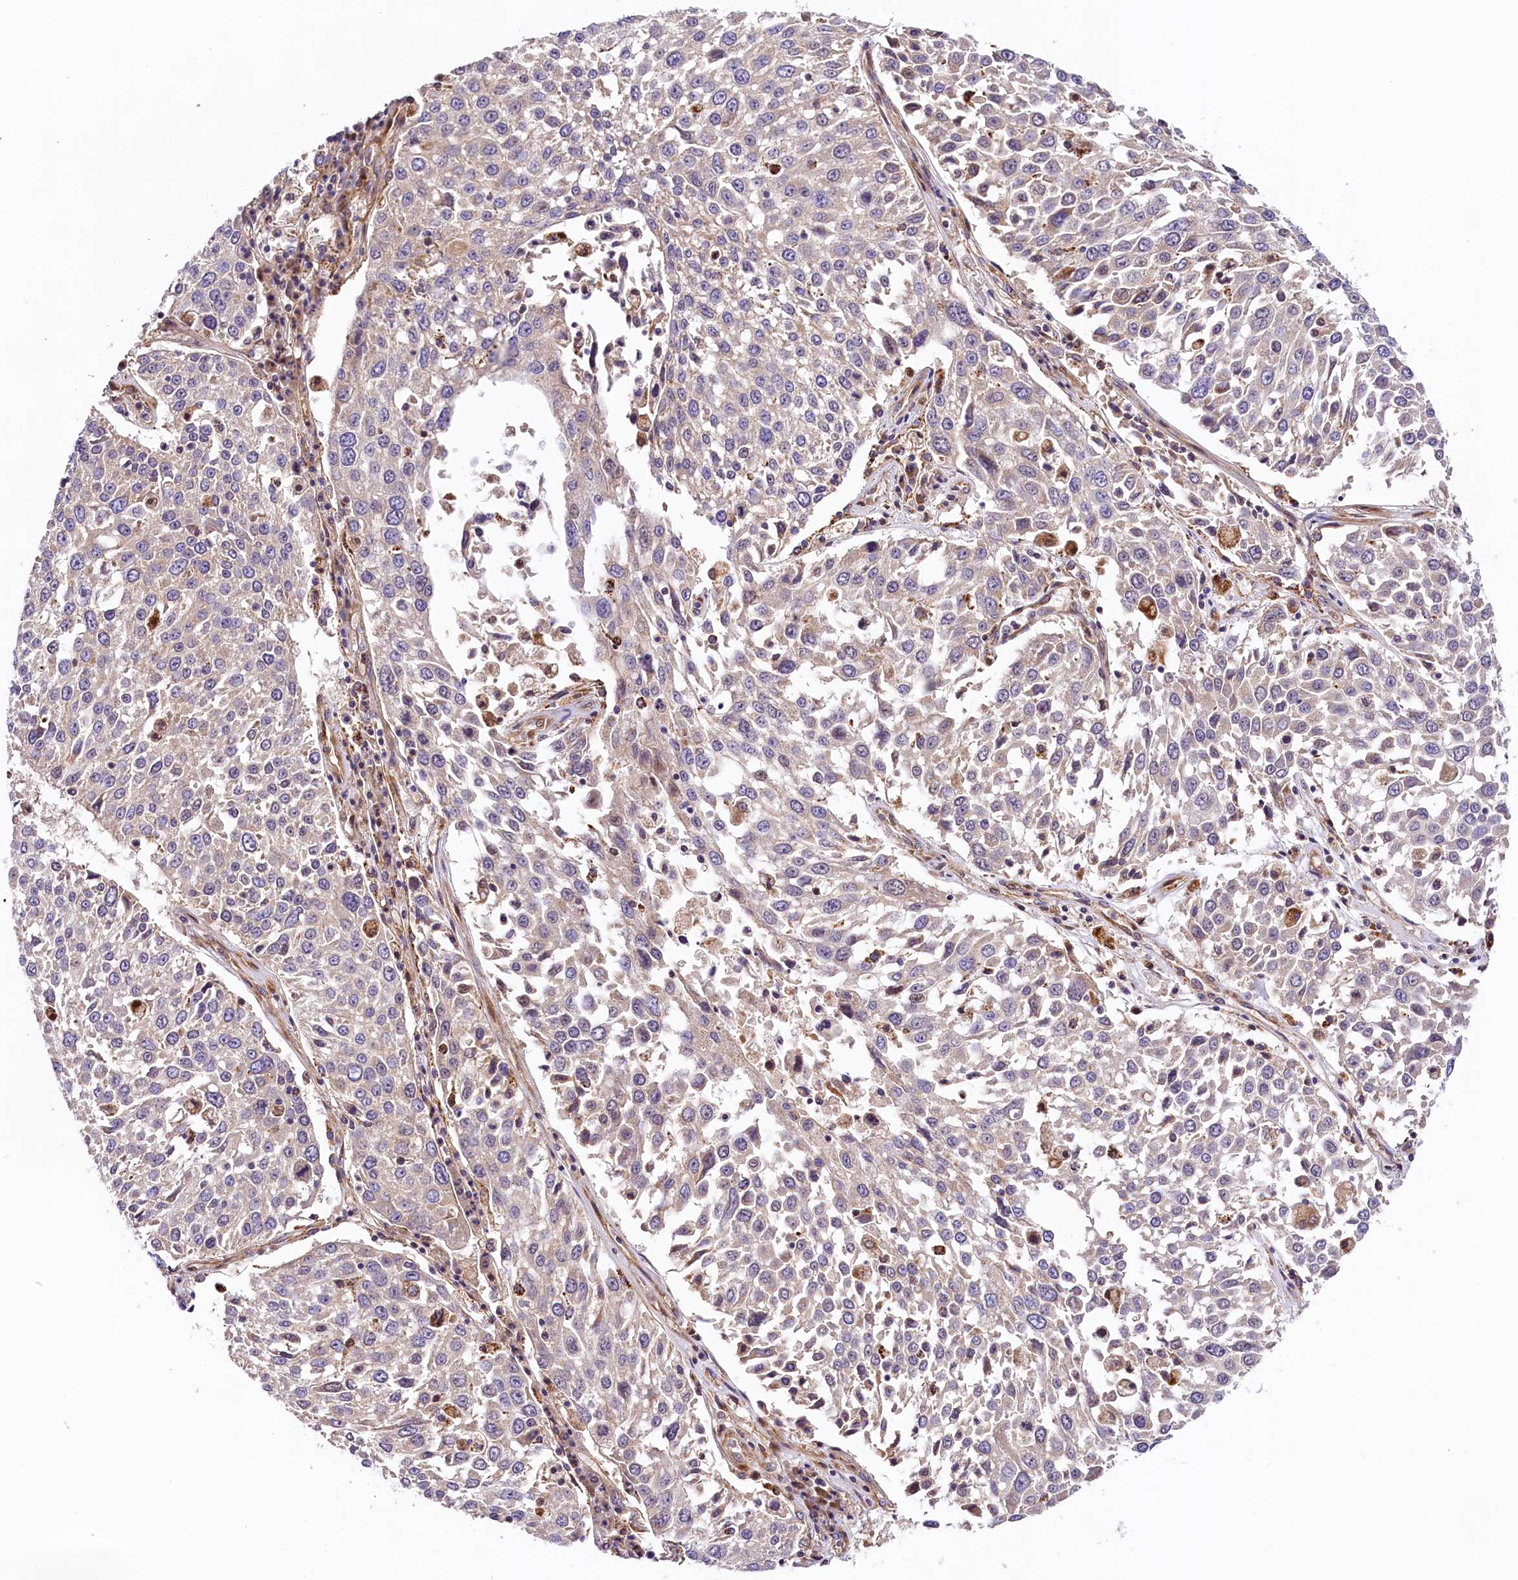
{"staining": {"intensity": "negative", "quantity": "none", "location": "none"}, "tissue": "lung cancer", "cell_type": "Tumor cells", "image_type": "cancer", "snomed": [{"axis": "morphology", "description": "Squamous cell carcinoma, NOS"}, {"axis": "topography", "description": "Lung"}], "caption": "This micrograph is of lung cancer stained with immunohistochemistry (IHC) to label a protein in brown with the nuclei are counter-stained blue. There is no positivity in tumor cells.", "gene": "ARMC6", "patient": {"sex": "male", "age": 65}}